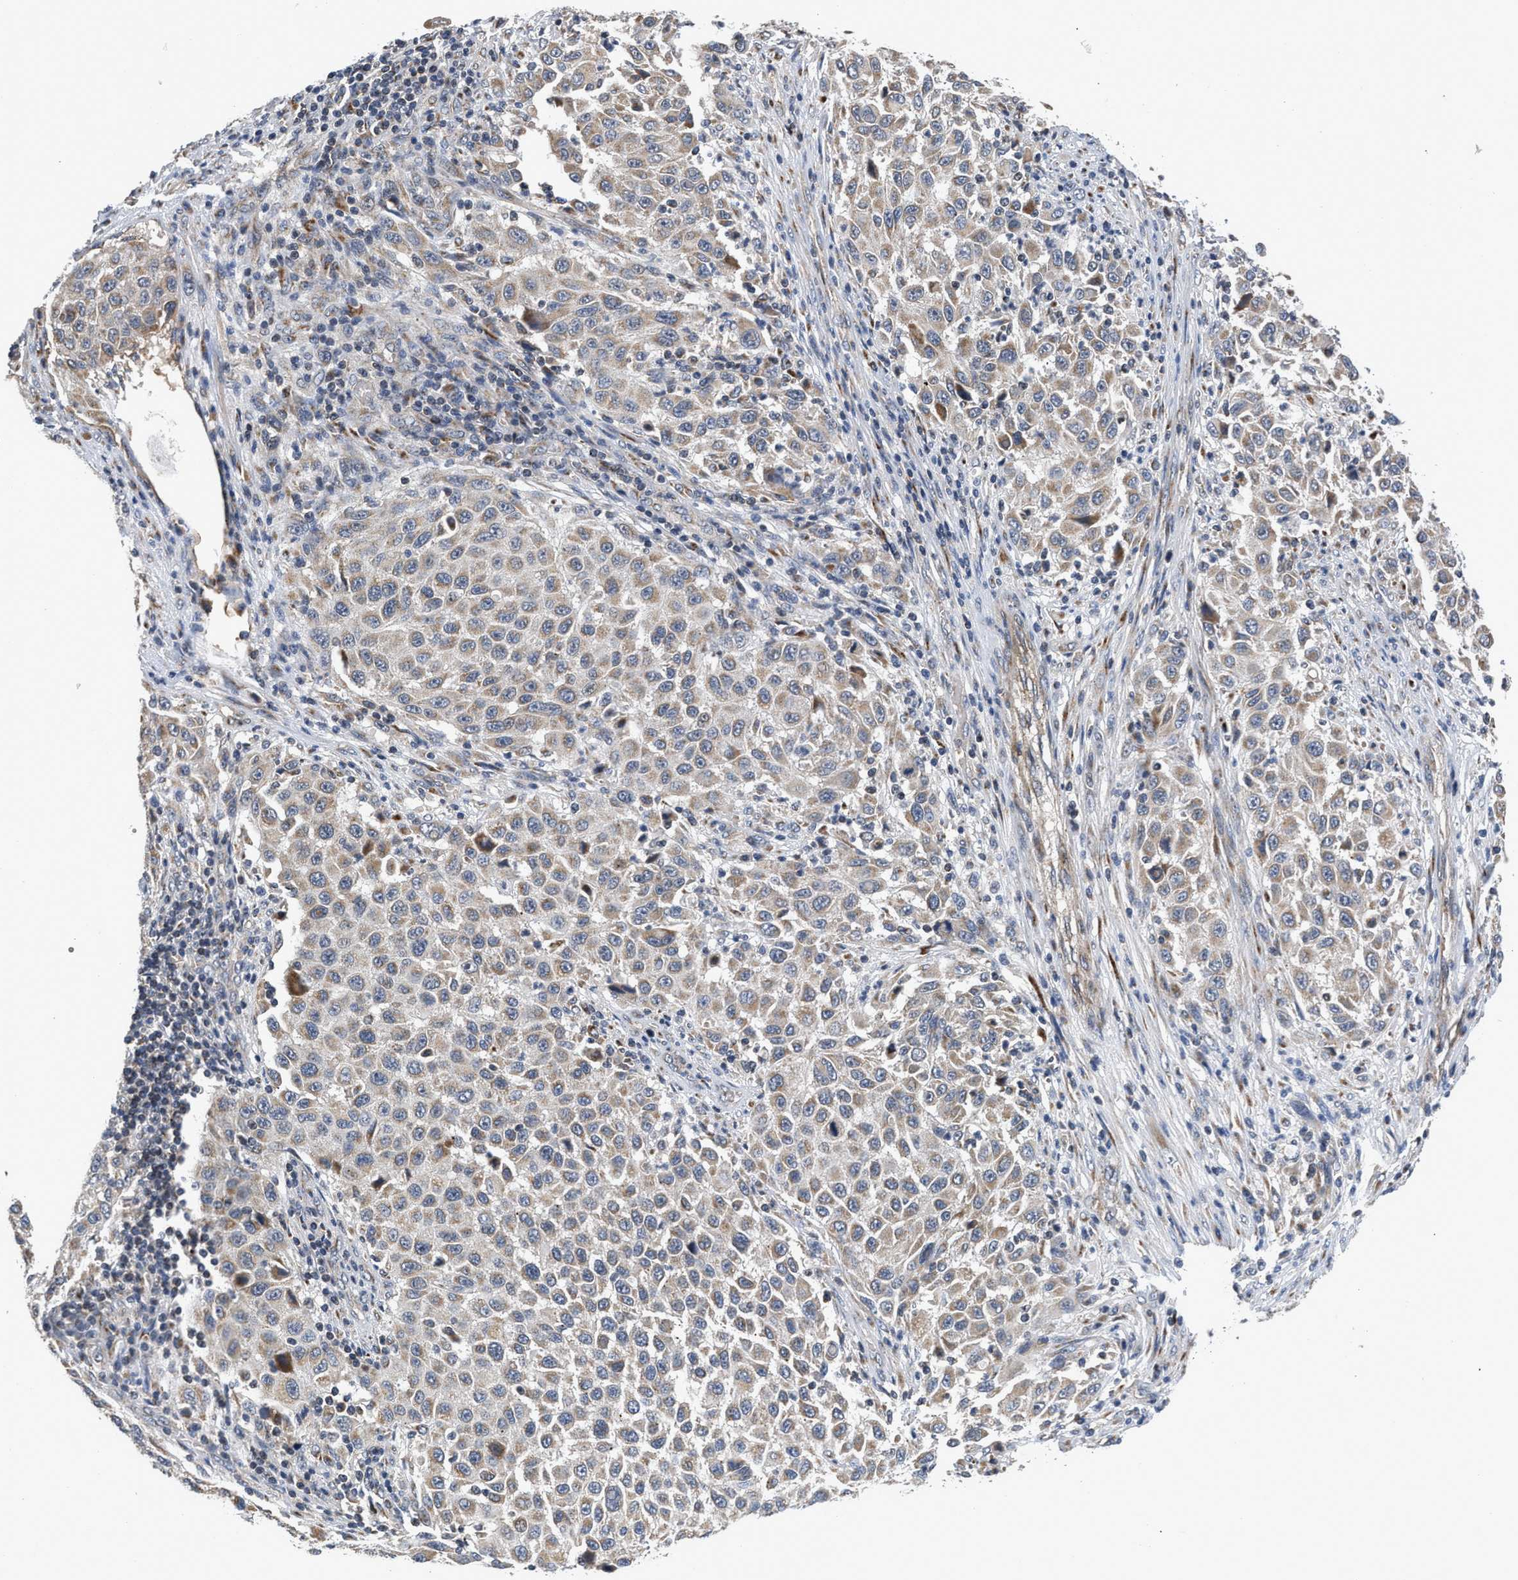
{"staining": {"intensity": "weak", "quantity": ">75%", "location": "cytoplasmic/membranous"}, "tissue": "melanoma", "cell_type": "Tumor cells", "image_type": "cancer", "snomed": [{"axis": "morphology", "description": "Malignant melanoma, Metastatic site"}, {"axis": "topography", "description": "Lymph node"}], "caption": "A histopathology image of human malignant melanoma (metastatic site) stained for a protein exhibits weak cytoplasmic/membranous brown staining in tumor cells.", "gene": "PIM1", "patient": {"sex": "male", "age": 61}}